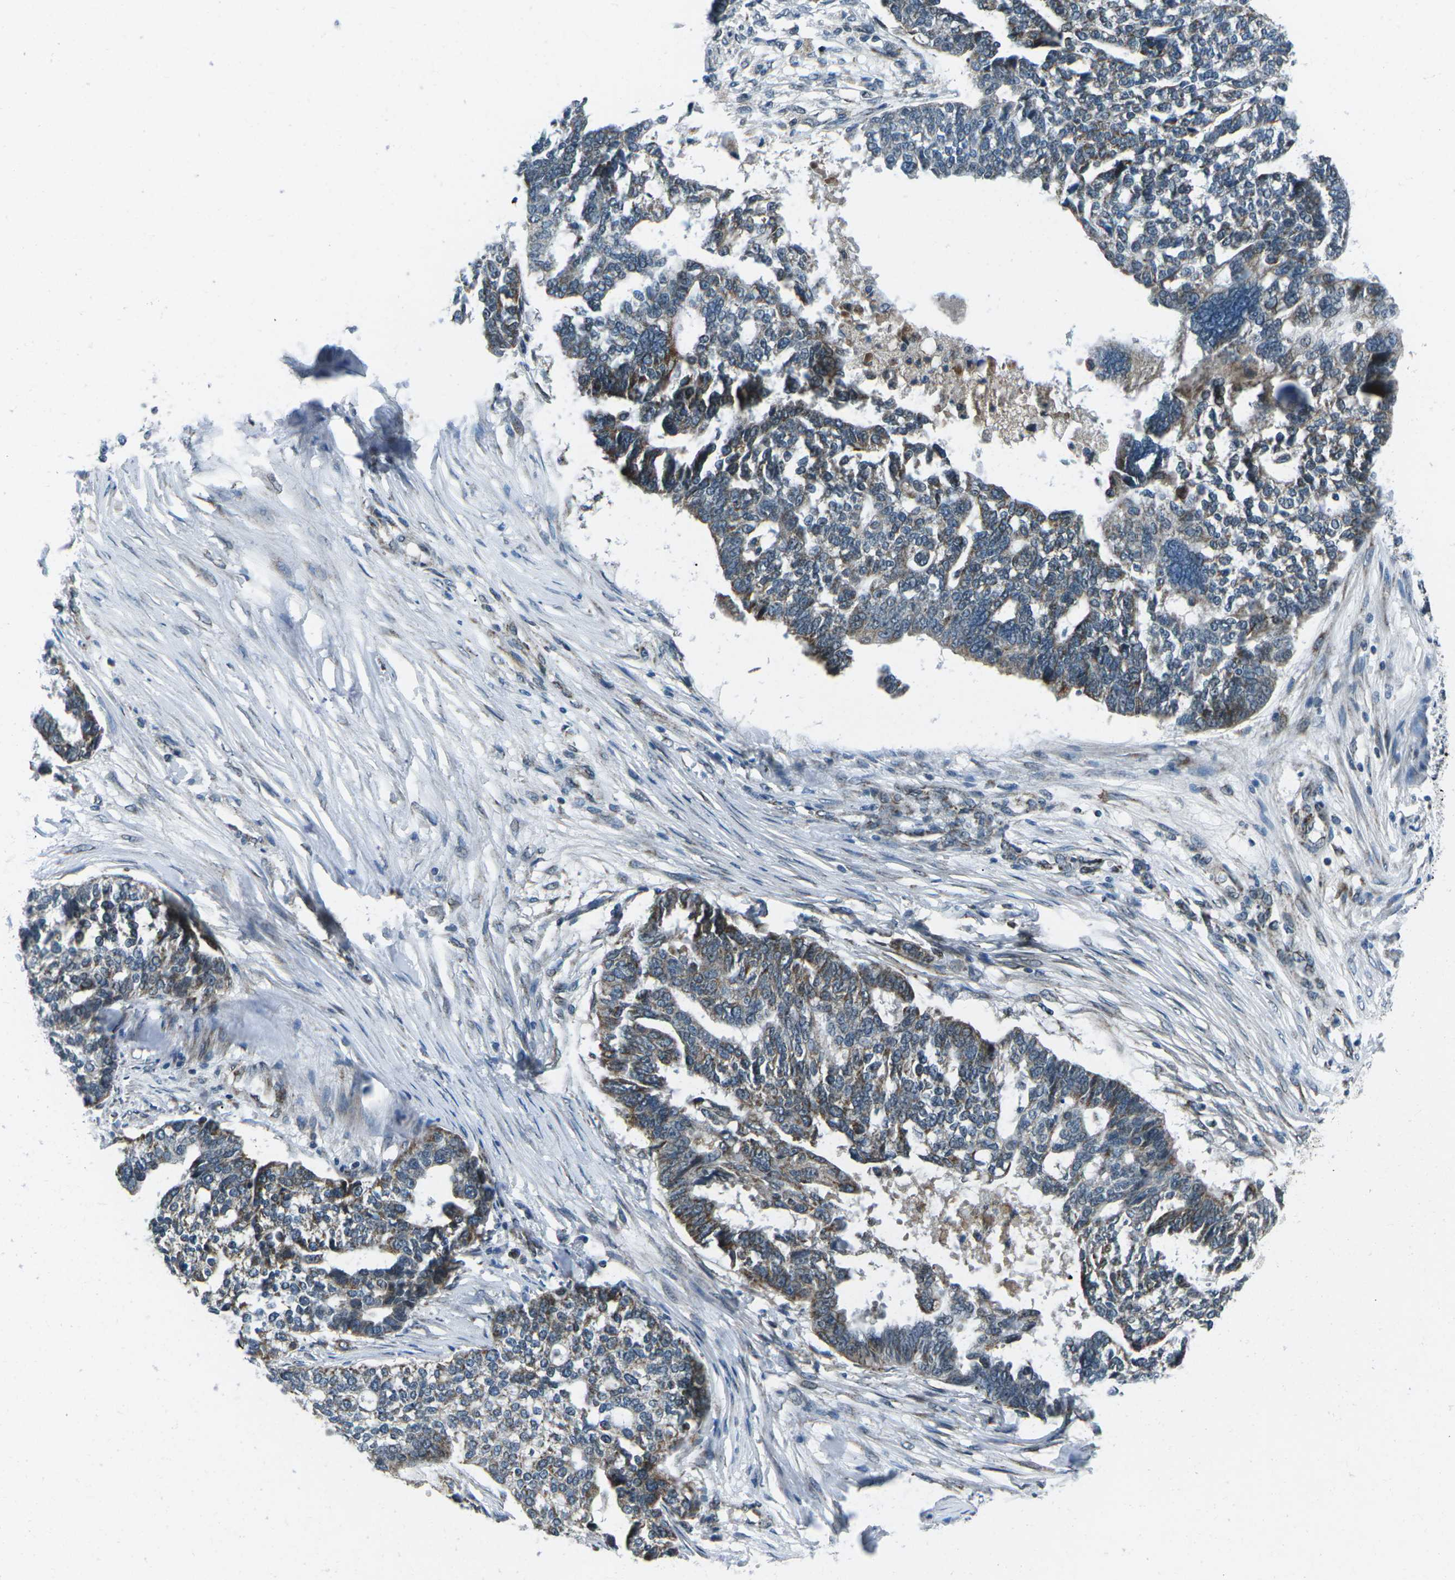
{"staining": {"intensity": "moderate", "quantity": "25%-75%", "location": "cytoplasmic/membranous"}, "tissue": "ovarian cancer", "cell_type": "Tumor cells", "image_type": "cancer", "snomed": [{"axis": "morphology", "description": "Cystadenocarcinoma, serous, NOS"}, {"axis": "topography", "description": "Ovary"}], "caption": "Serous cystadenocarcinoma (ovarian) stained with IHC shows moderate cytoplasmic/membranous positivity in about 25%-75% of tumor cells. The protein is stained brown, and the nuclei are stained in blue (DAB (3,3'-diaminobenzidine) IHC with brightfield microscopy, high magnification).", "gene": "RFESD", "patient": {"sex": "female", "age": 59}}